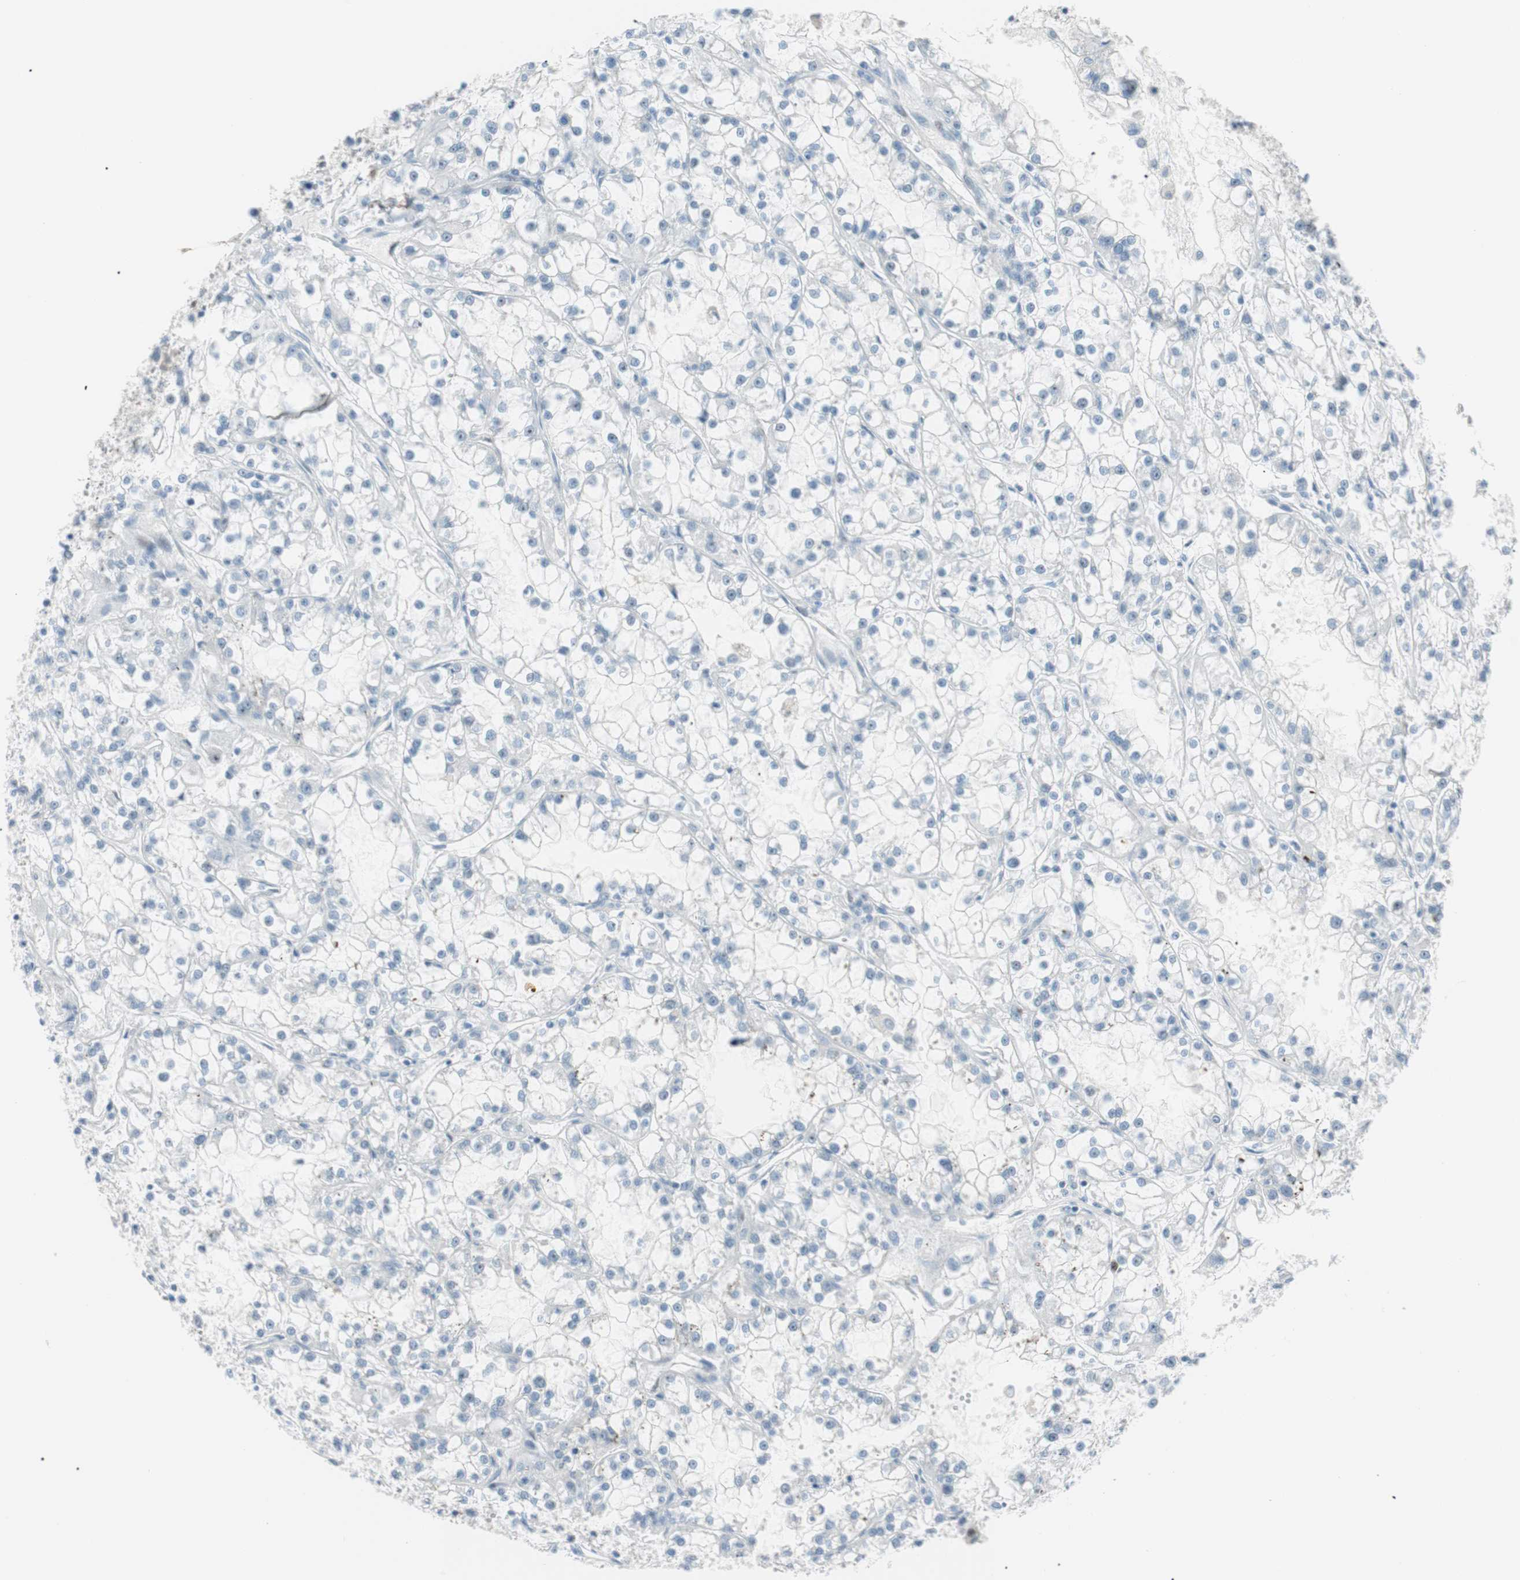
{"staining": {"intensity": "negative", "quantity": "none", "location": "none"}, "tissue": "renal cancer", "cell_type": "Tumor cells", "image_type": "cancer", "snomed": [{"axis": "morphology", "description": "Adenocarcinoma, NOS"}, {"axis": "topography", "description": "Kidney"}], "caption": "Immunohistochemistry image of neoplastic tissue: human adenocarcinoma (renal) stained with DAB displays no significant protein staining in tumor cells. The staining is performed using DAB (3,3'-diaminobenzidine) brown chromogen with nuclei counter-stained in using hematoxylin.", "gene": "FOSL1", "patient": {"sex": "female", "age": 52}}